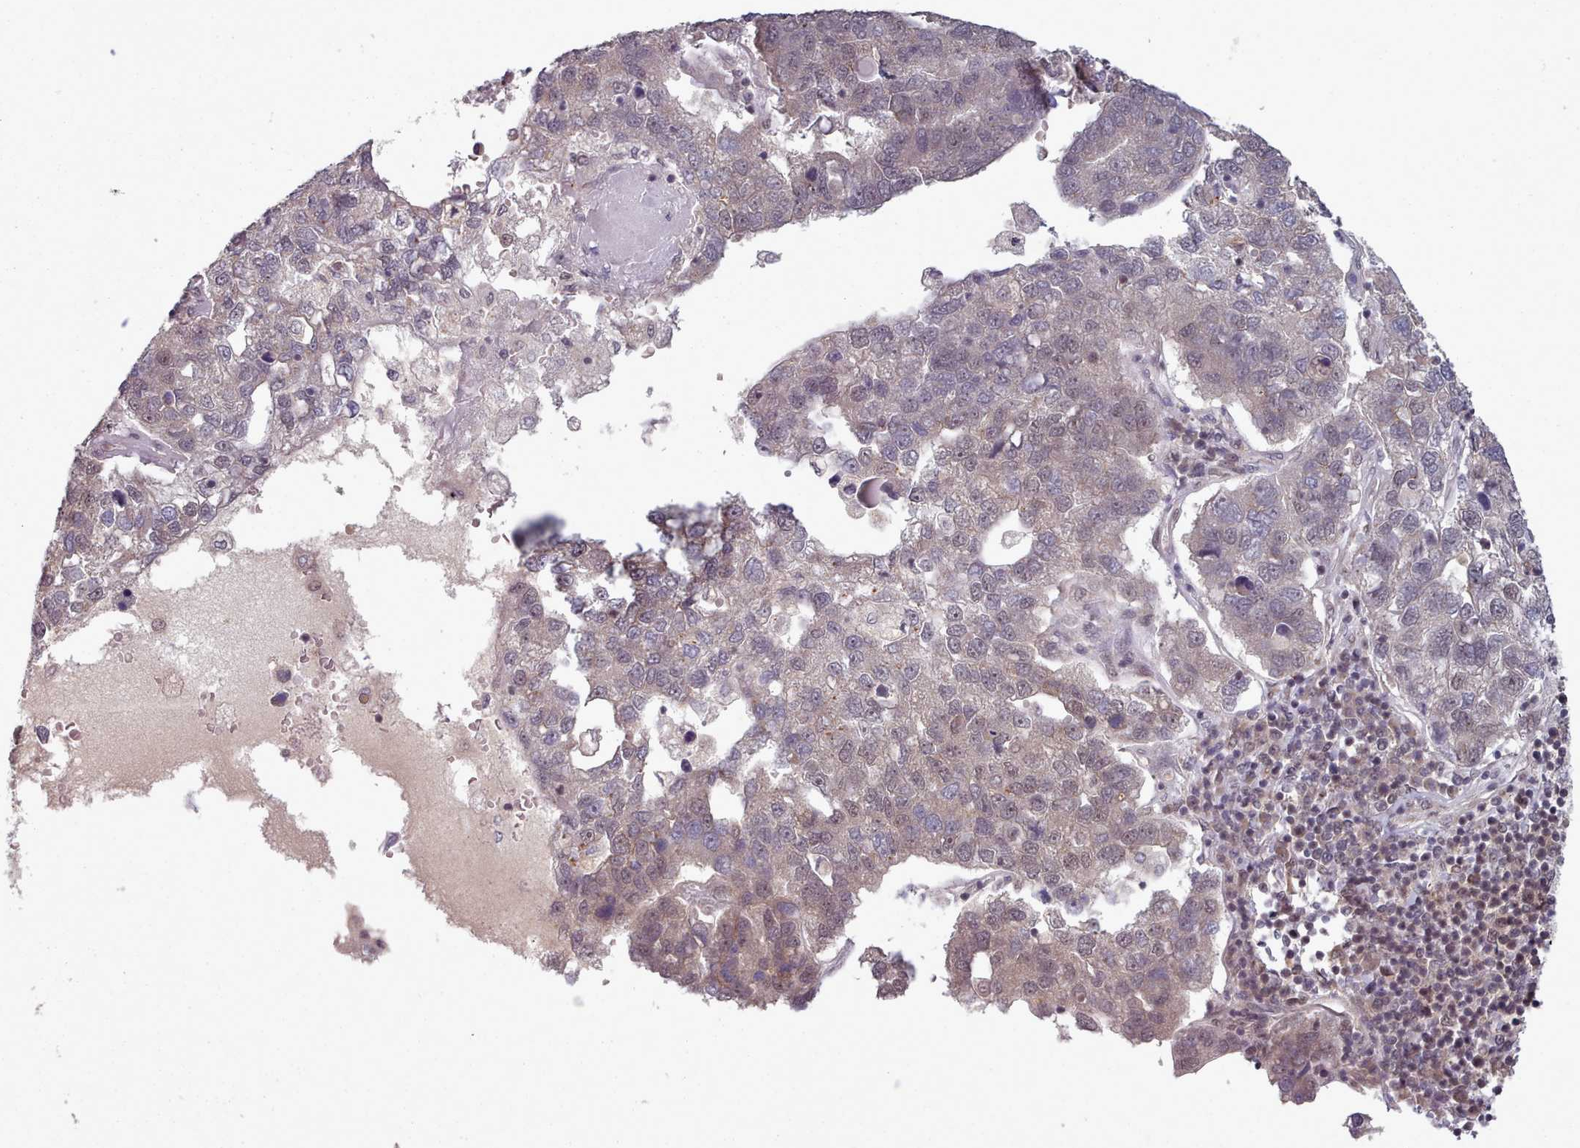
{"staining": {"intensity": "weak", "quantity": "<25%", "location": "cytoplasmic/membranous"}, "tissue": "pancreatic cancer", "cell_type": "Tumor cells", "image_type": "cancer", "snomed": [{"axis": "morphology", "description": "Adenocarcinoma, NOS"}, {"axis": "topography", "description": "Pancreas"}], "caption": "High power microscopy photomicrograph of an immunohistochemistry micrograph of pancreatic adenocarcinoma, revealing no significant positivity in tumor cells.", "gene": "DHX8", "patient": {"sex": "female", "age": 61}}